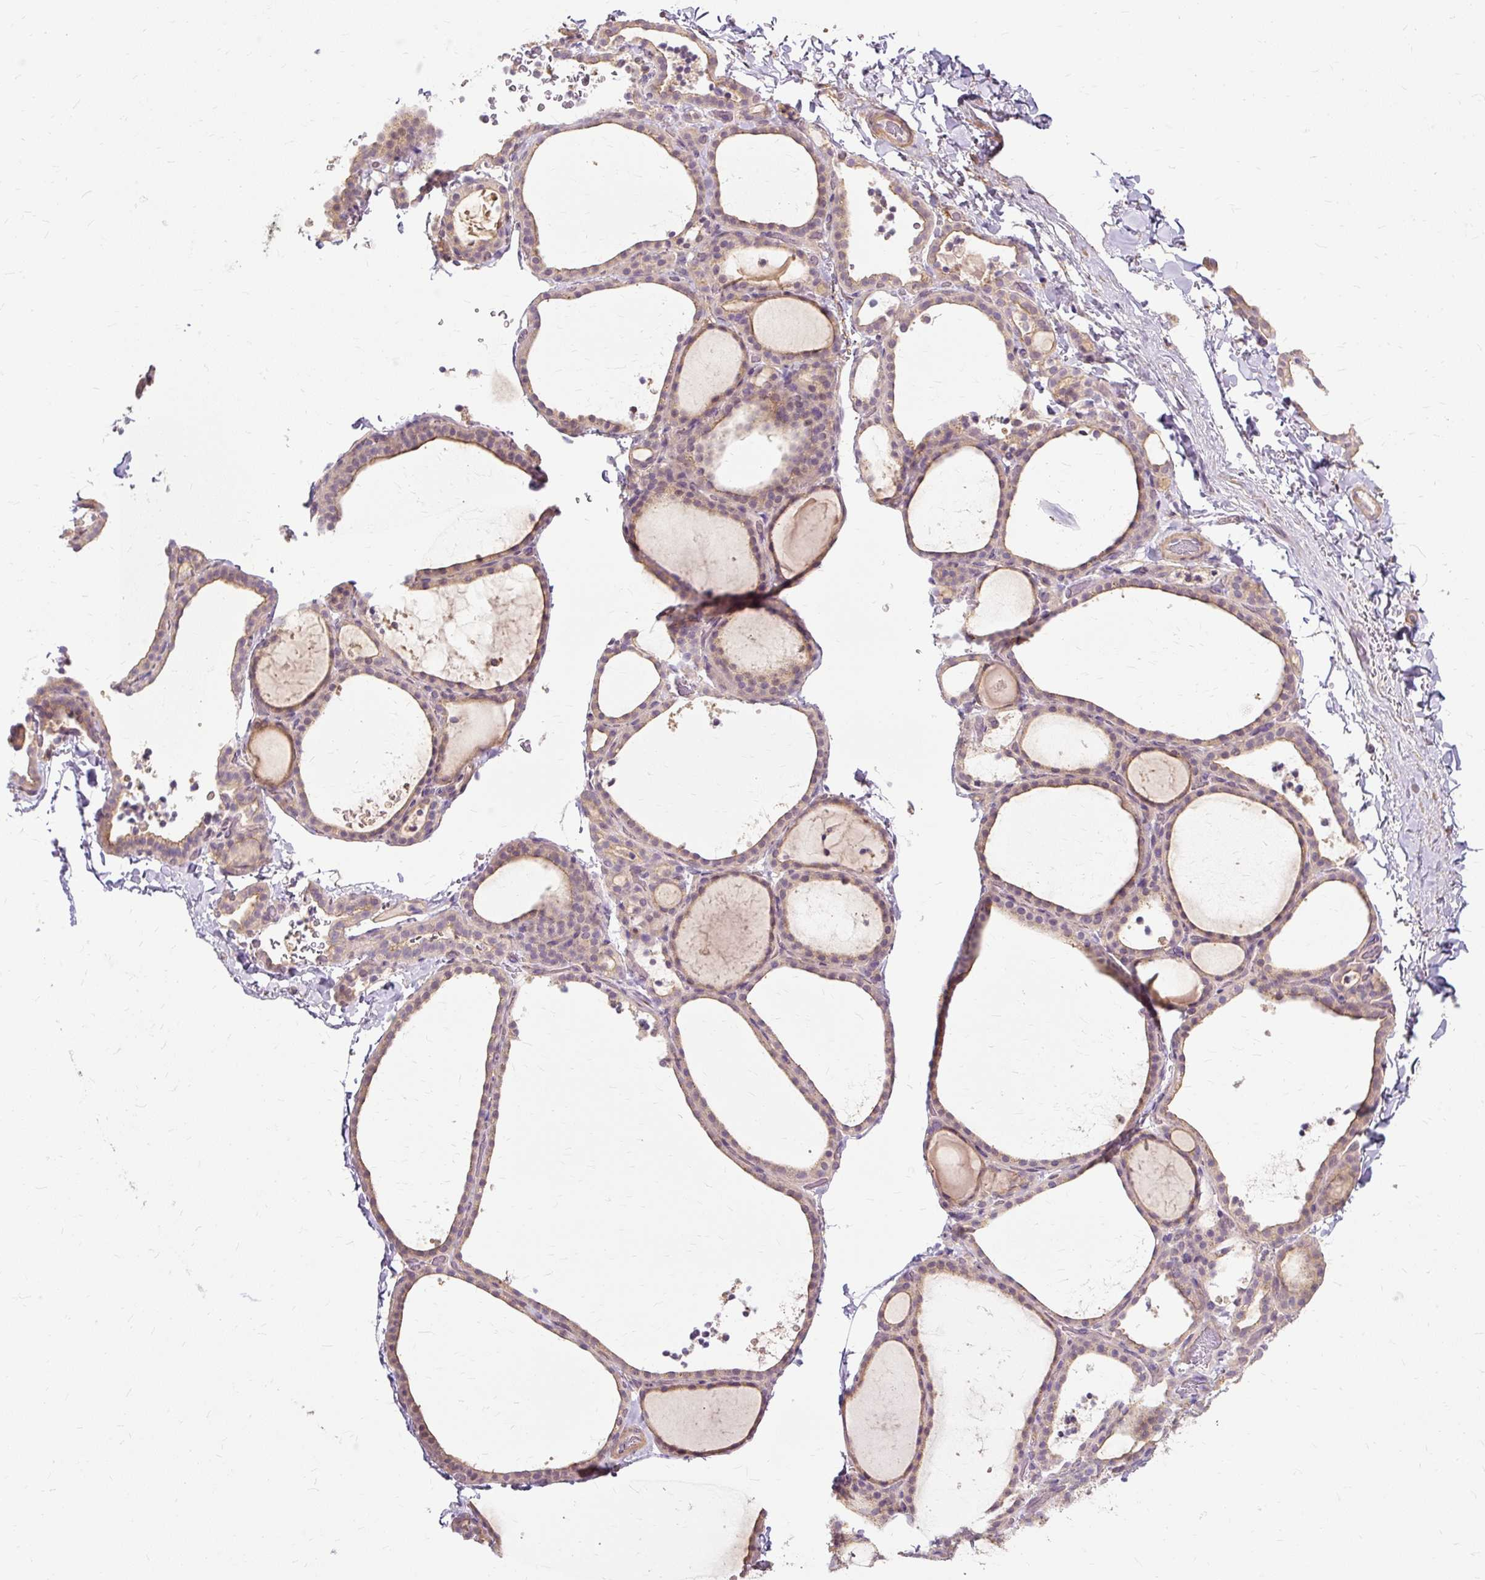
{"staining": {"intensity": "weak", "quantity": "25%-75%", "location": "cytoplasmic/membranous"}, "tissue": "thyroid gland", "cell_type": "Glandular cells", "image_type": "normal", "snomed": [{"axis": "morphology", "description": "Normal tissue, NOS"}, {"axis": "topography", "description": "Thyroid gland"}], "caption": "Immunohistochemical staining of unremarkable human thyroid gland displays 25%-75% levels of weak cytoplasmic/membranous protein positivity in about 25%-75% of glandular cells. (Brightfield microscopy of DAB IHC at high magnification).", "gene": "TSPAN8", "patient": {"sex": "female", "age": 22}}